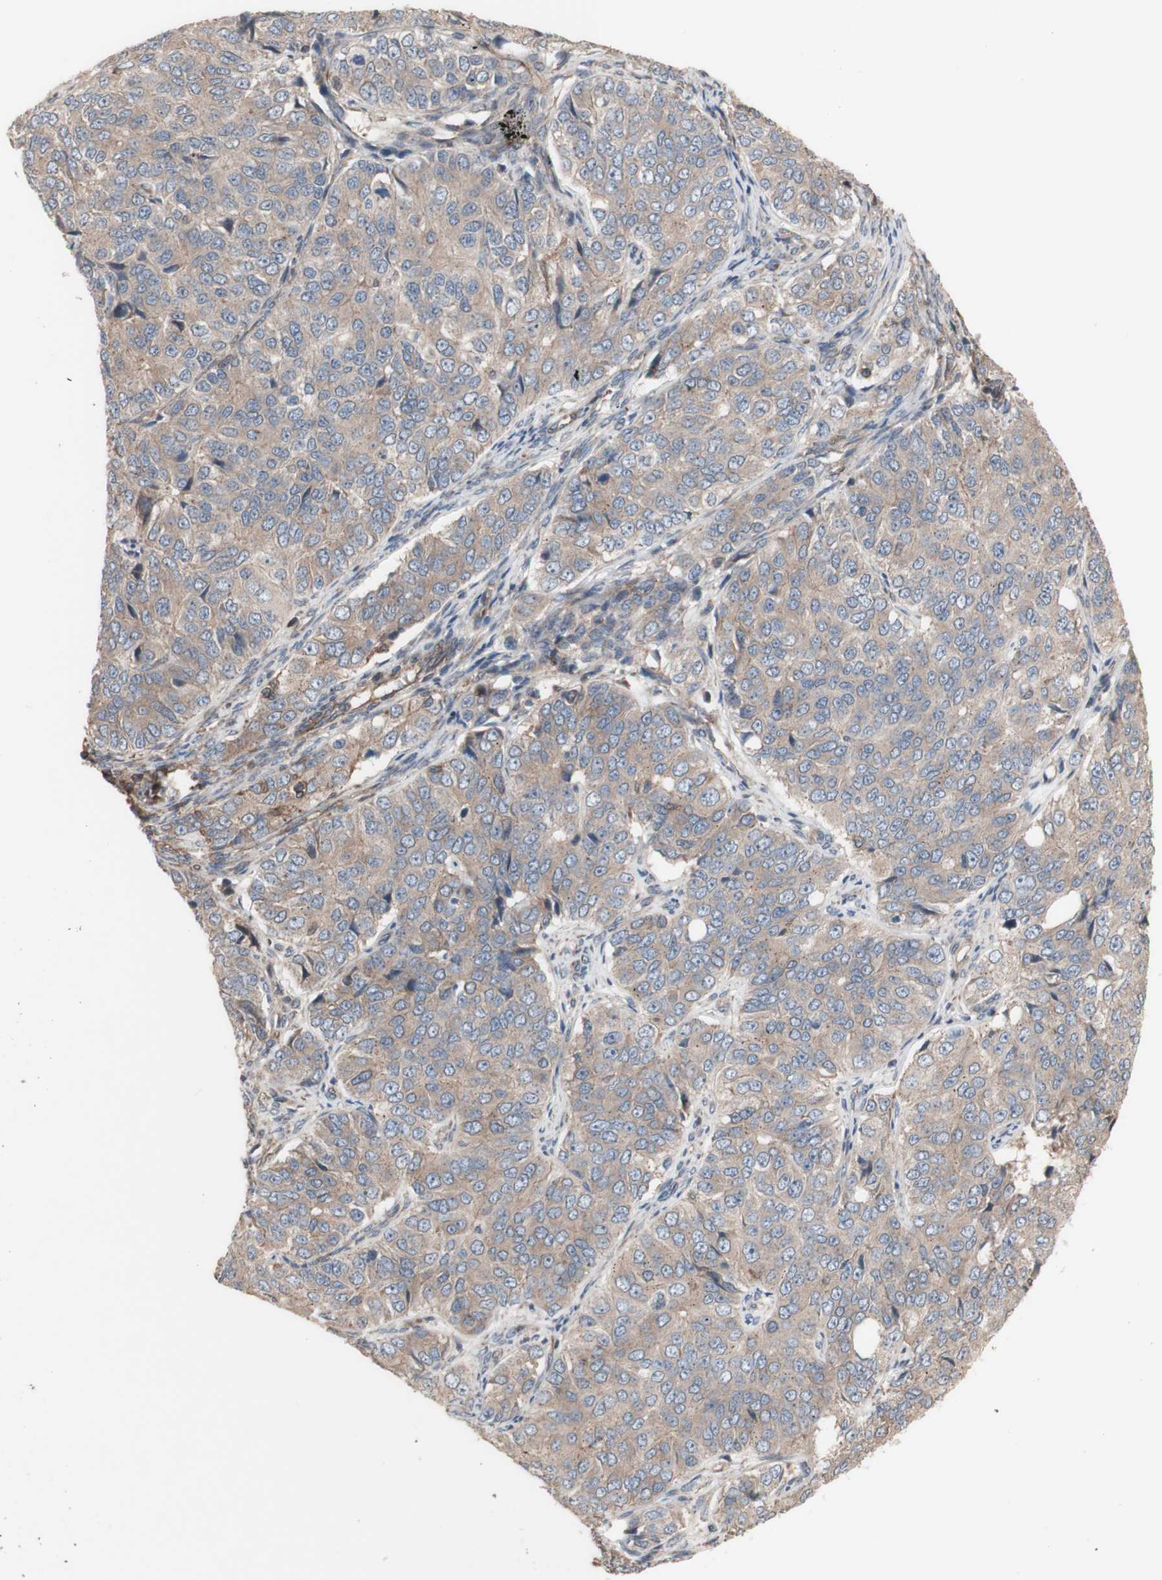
{"staining": {"intensity": "weak", "quantity": ">75%", "location": "cytoplasmic/membranous"}, "tissue": "ovarian cancer", "cell_type": "Tumor cells", "image_type": "cancer", "snomed": [{"axis": "morphology", "description": "Carcinoma, endometroid"}, {"axis": "topography", "description": "Ovary"}], "caption": "Immunohistochemistry of ovarian cancer exhibits low levels of weak cytoplasmic/membranous expression in about >75% of tumor cells.", "gene": "COPB1", "patient": {"sex": "female", "age": 51}}